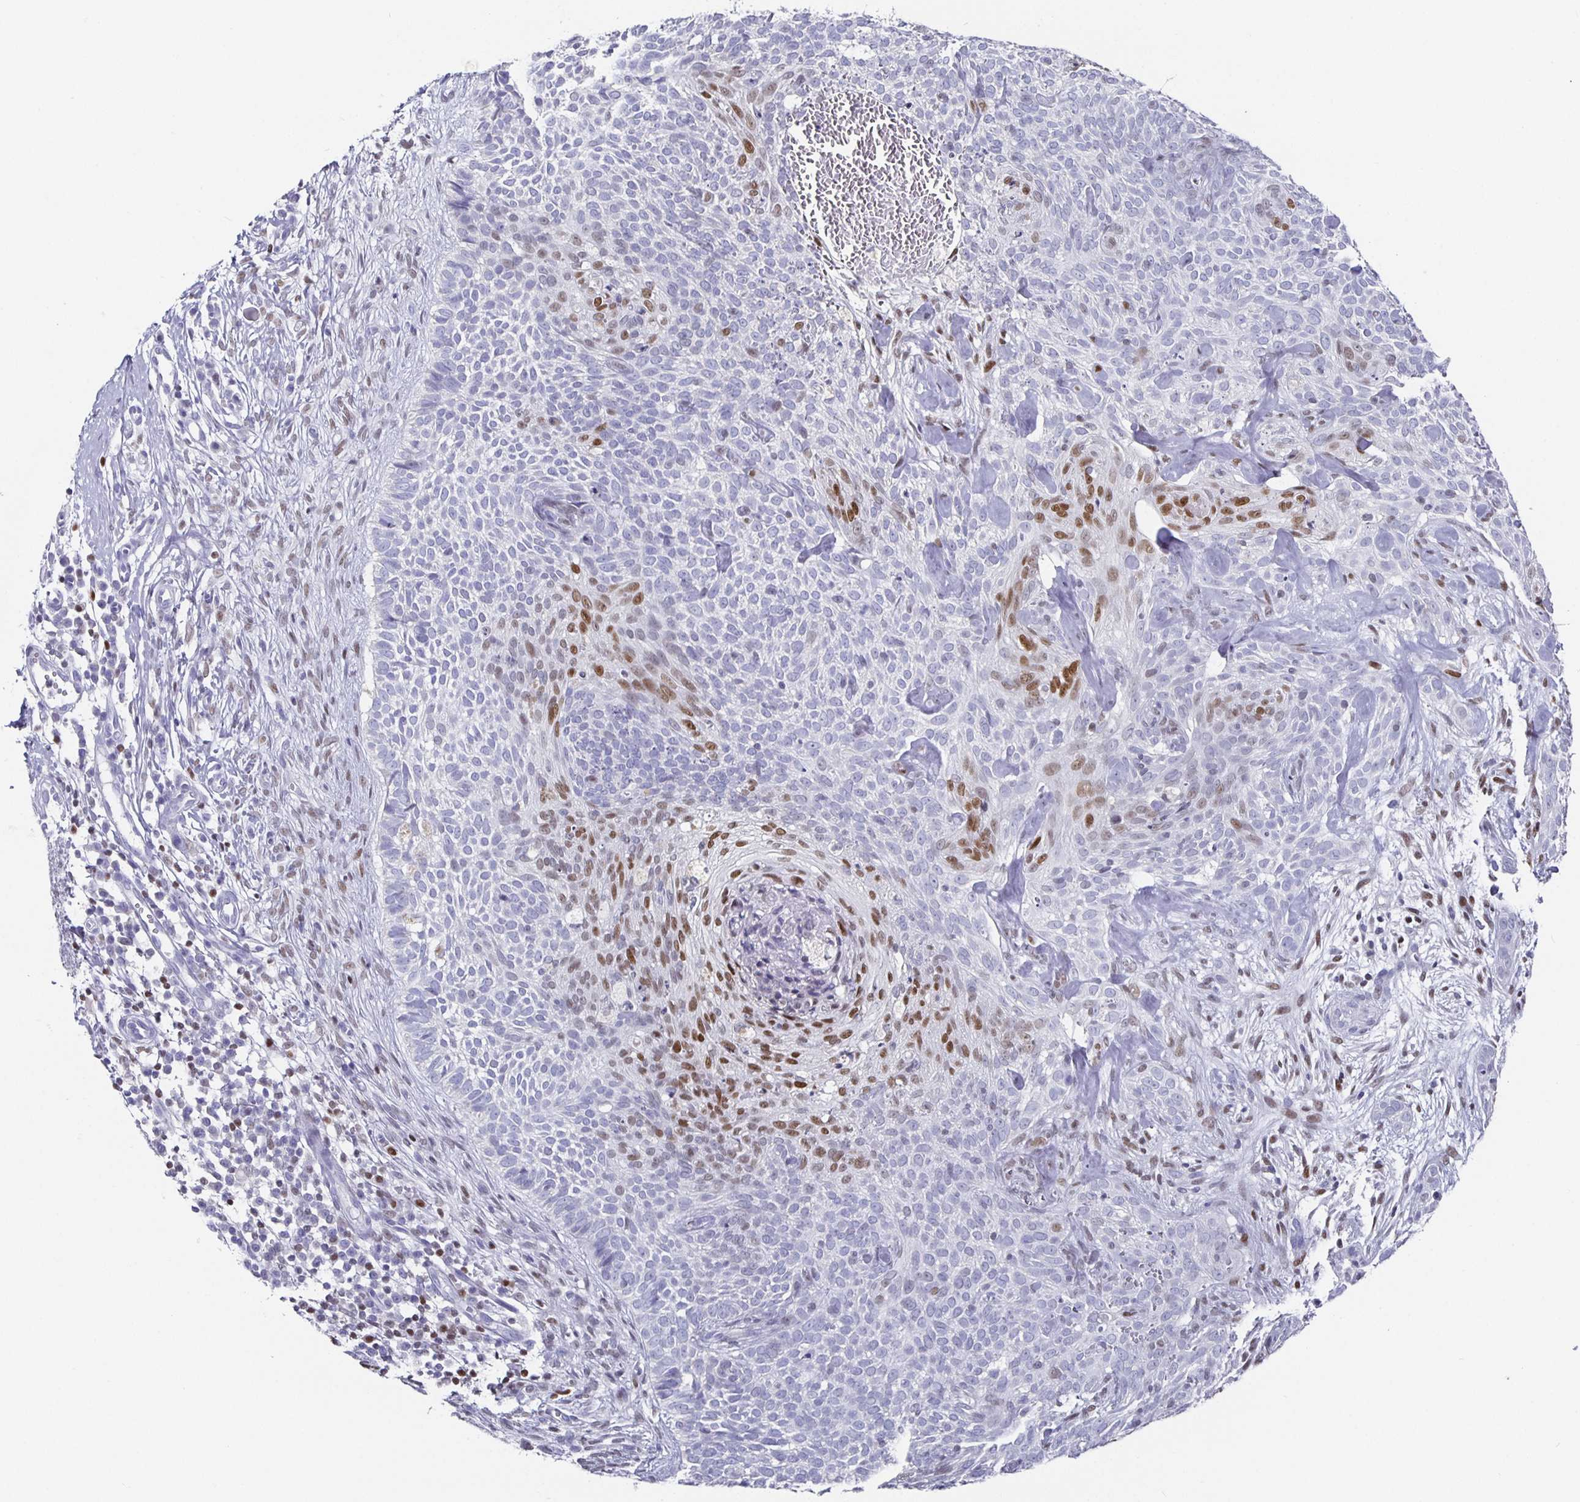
{"staining": {"intensity": "moderate", "quantity": "<25%", "location": "nuclear"}, "tissue": "skin cancer", "cell_type": "Tumor cells", "image_type": "cancer", "snomed": [{"axis": "morphology", "description": "Basal cell carcinoma"}, {"axis": "topography", "description": "Skin"}, {"axis": "topography", "description": "Skin of face"}], "caption": "Skin cancer tissue reveals moderate nuclear expression in approximately <25% of tumor cells, visualized by immunohistochemistry.", "gene": "RUNX2", "patient": {"sex": "female", "age": 82}}